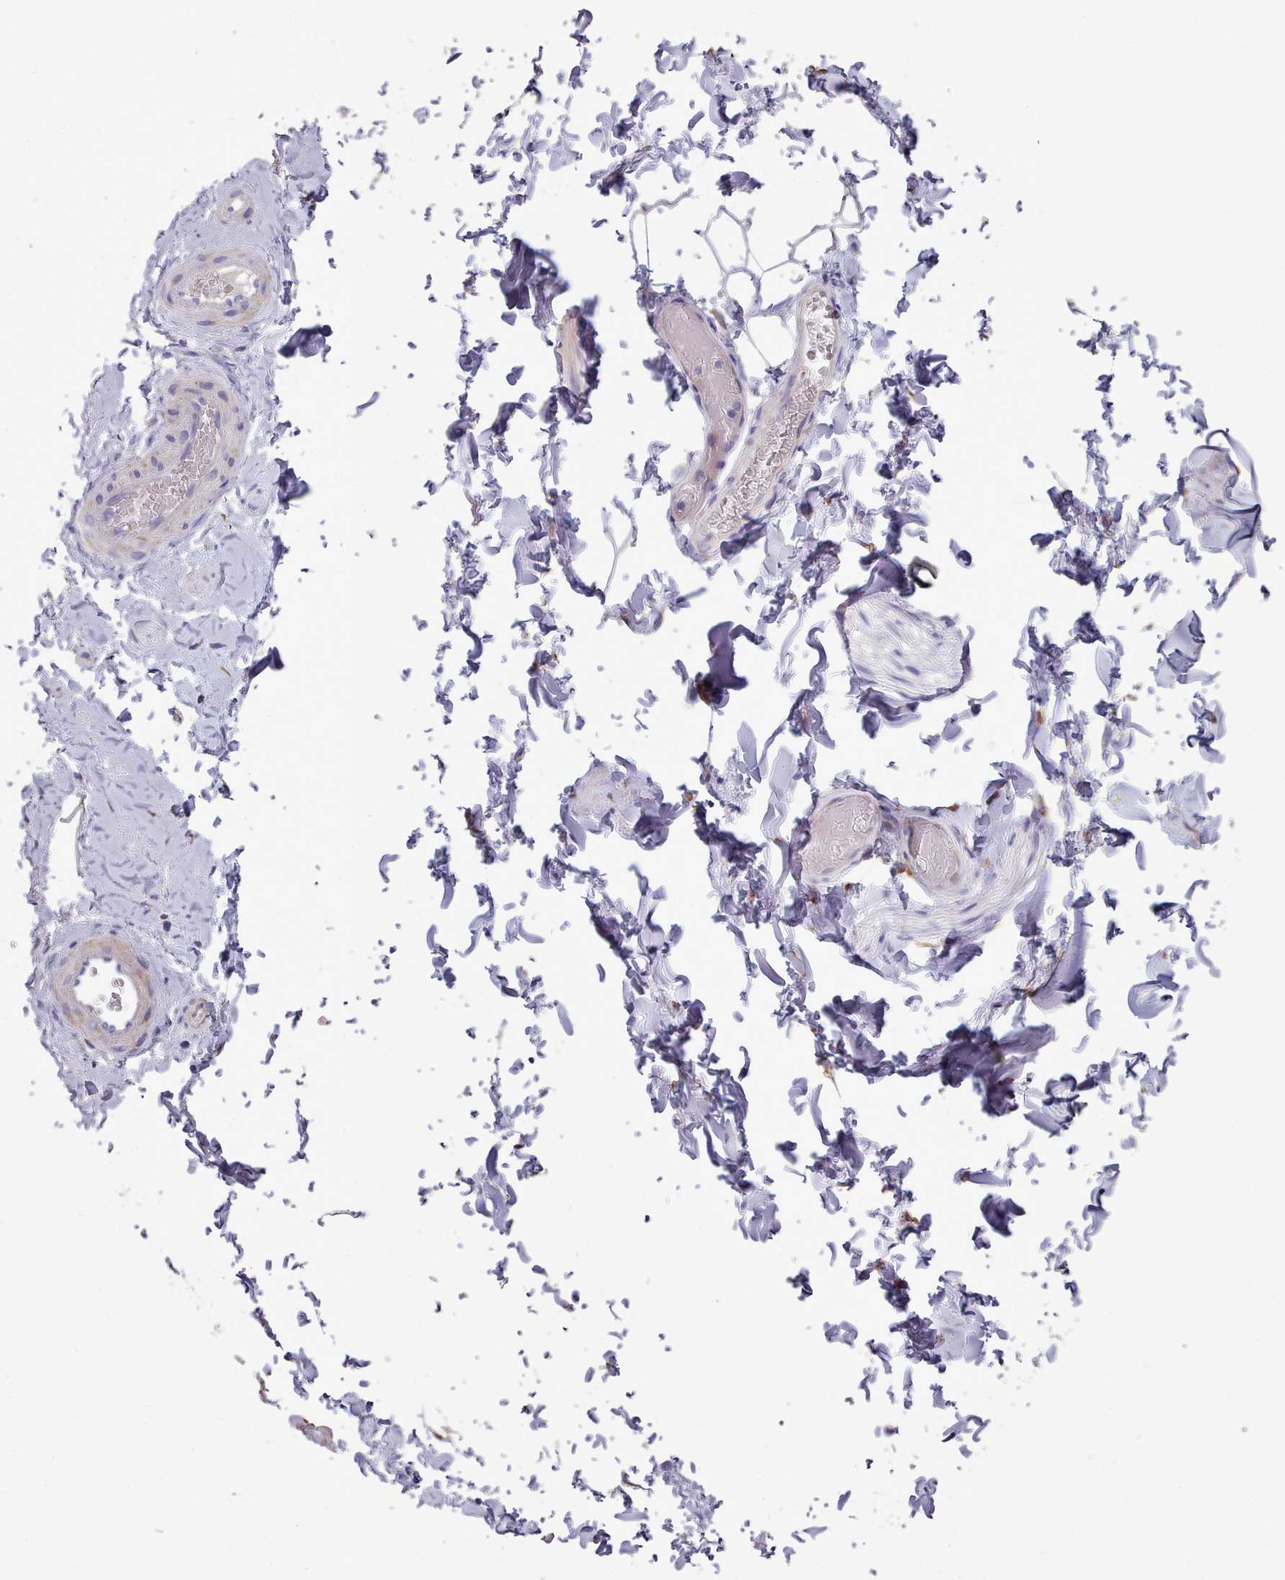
{"staining": {"intensity": "negative", "quantity": "none", "location": "none"}, "tissue": "adipose tissue", "cell_type": "Adipocytes", "image_type": "normal", "snomed": [{"axis": "morphology", "description": "Normal tissue, NOS"}, {"axis": "topography", "description": "Soft tissue"}, {"axis": "topography", "description": "Vascular tissue"}, {"axis": "topography", "description": "Peripheral nerve tissue"}], "caption": "Immunohistochemistry (IHC) histopathology image of unremarkable human adipose tissue stained for a protein (brown), which exhibits no positivity in adipocytes.", "gene": "FKBP10", "patient": {"sex": "male", "age": 32}}